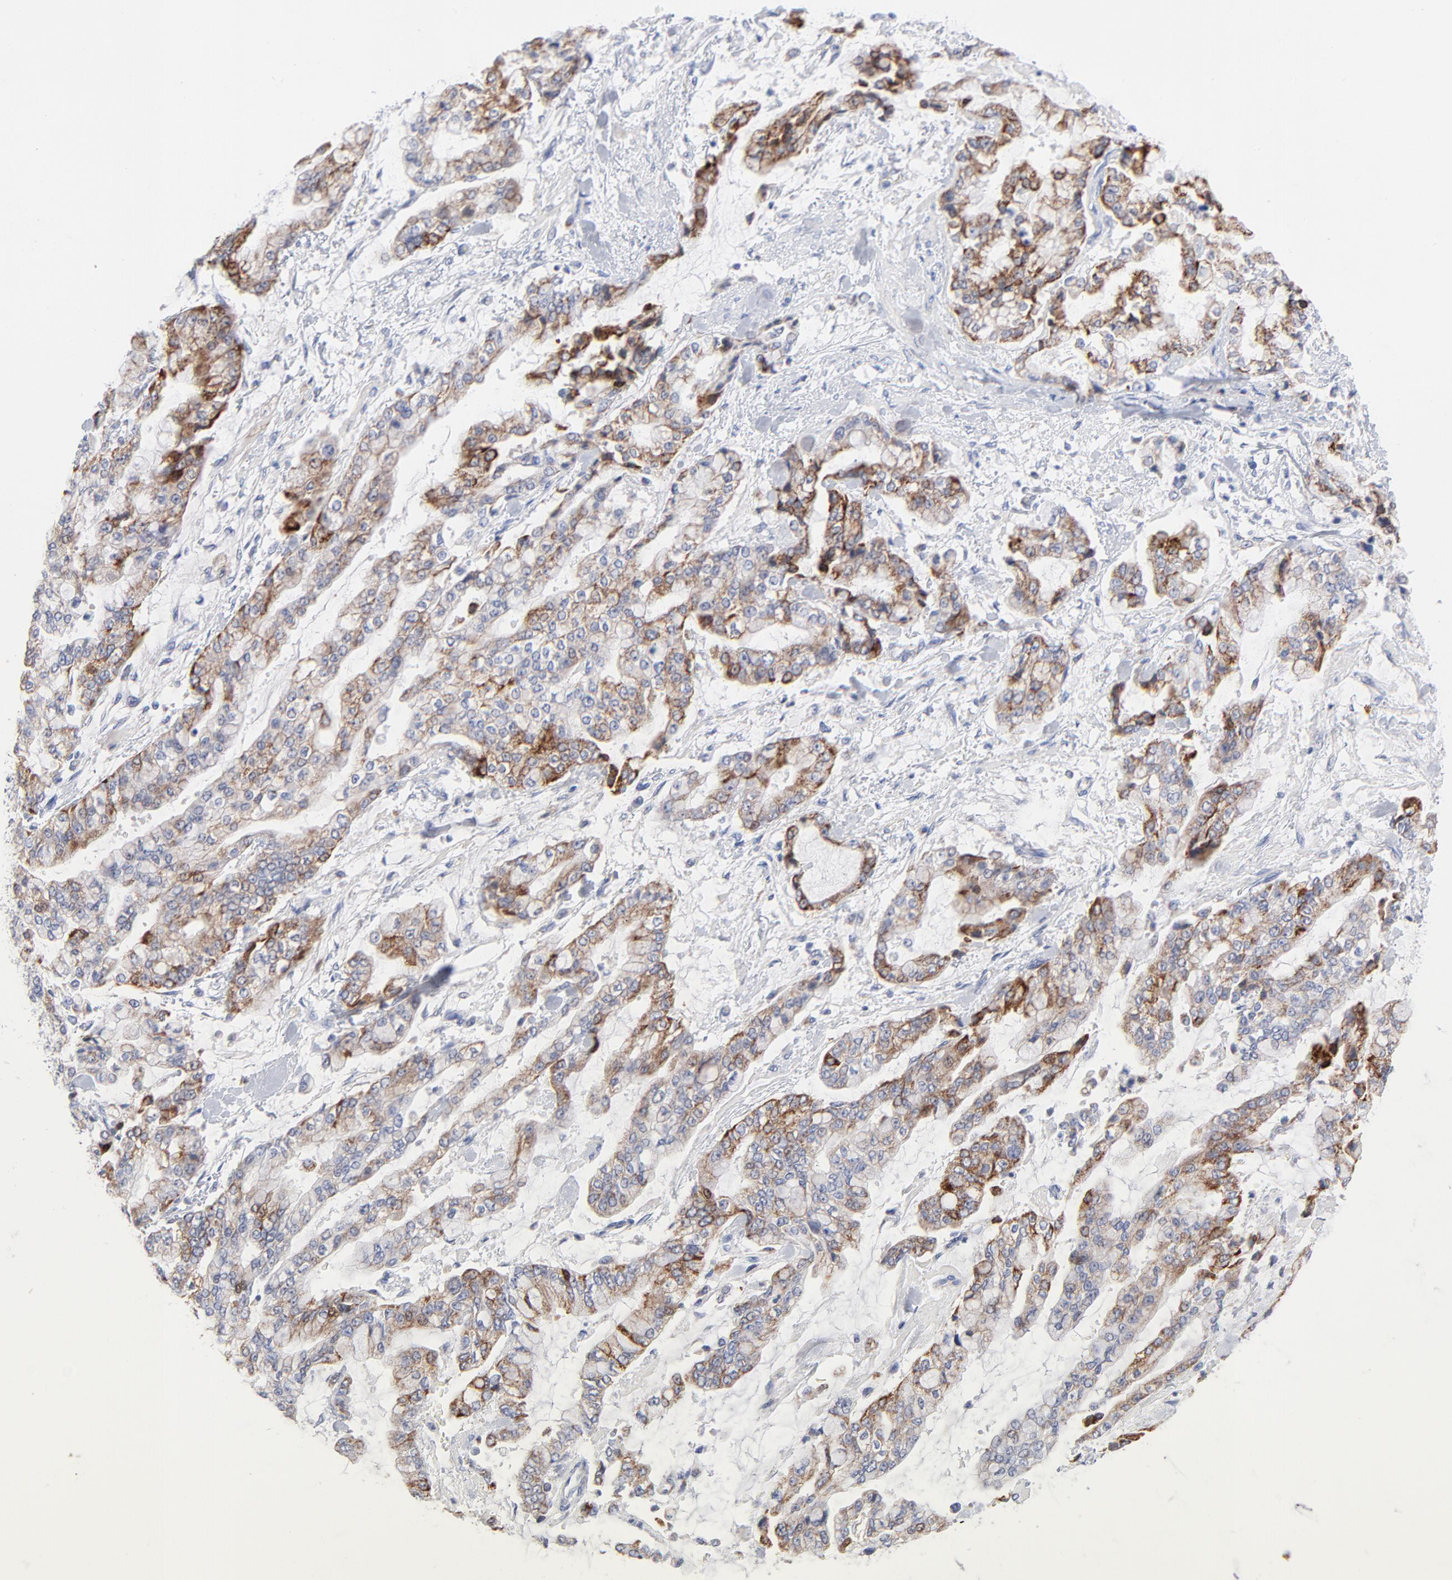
{"staining": {"intensity": "moderate", "quantity": "25%-75%", "location": "cytoplasmic/membranous"}, "tissue": "stomach cancer", "cell_type": "Tumor cells", "image_type": "cancer", "snomed": [{"axis": "morphology", "description": "Normal tissue, NOS"}, {"axis": "morphology", "description": "Adenocarcinoma, NOS"}, {"axis": "topography", "description": "Stomach, upper"}, {"axis": "topography", "description": "Stomach"}], "caption": "Protein analysis of stomach cancer tissue demonstrates moderate cytoplasmic/membranous staining in approximately 25%-75% of tumor cells.", "gene": "CHCHD10", "patient": {"sex": "male", "age": 76}}